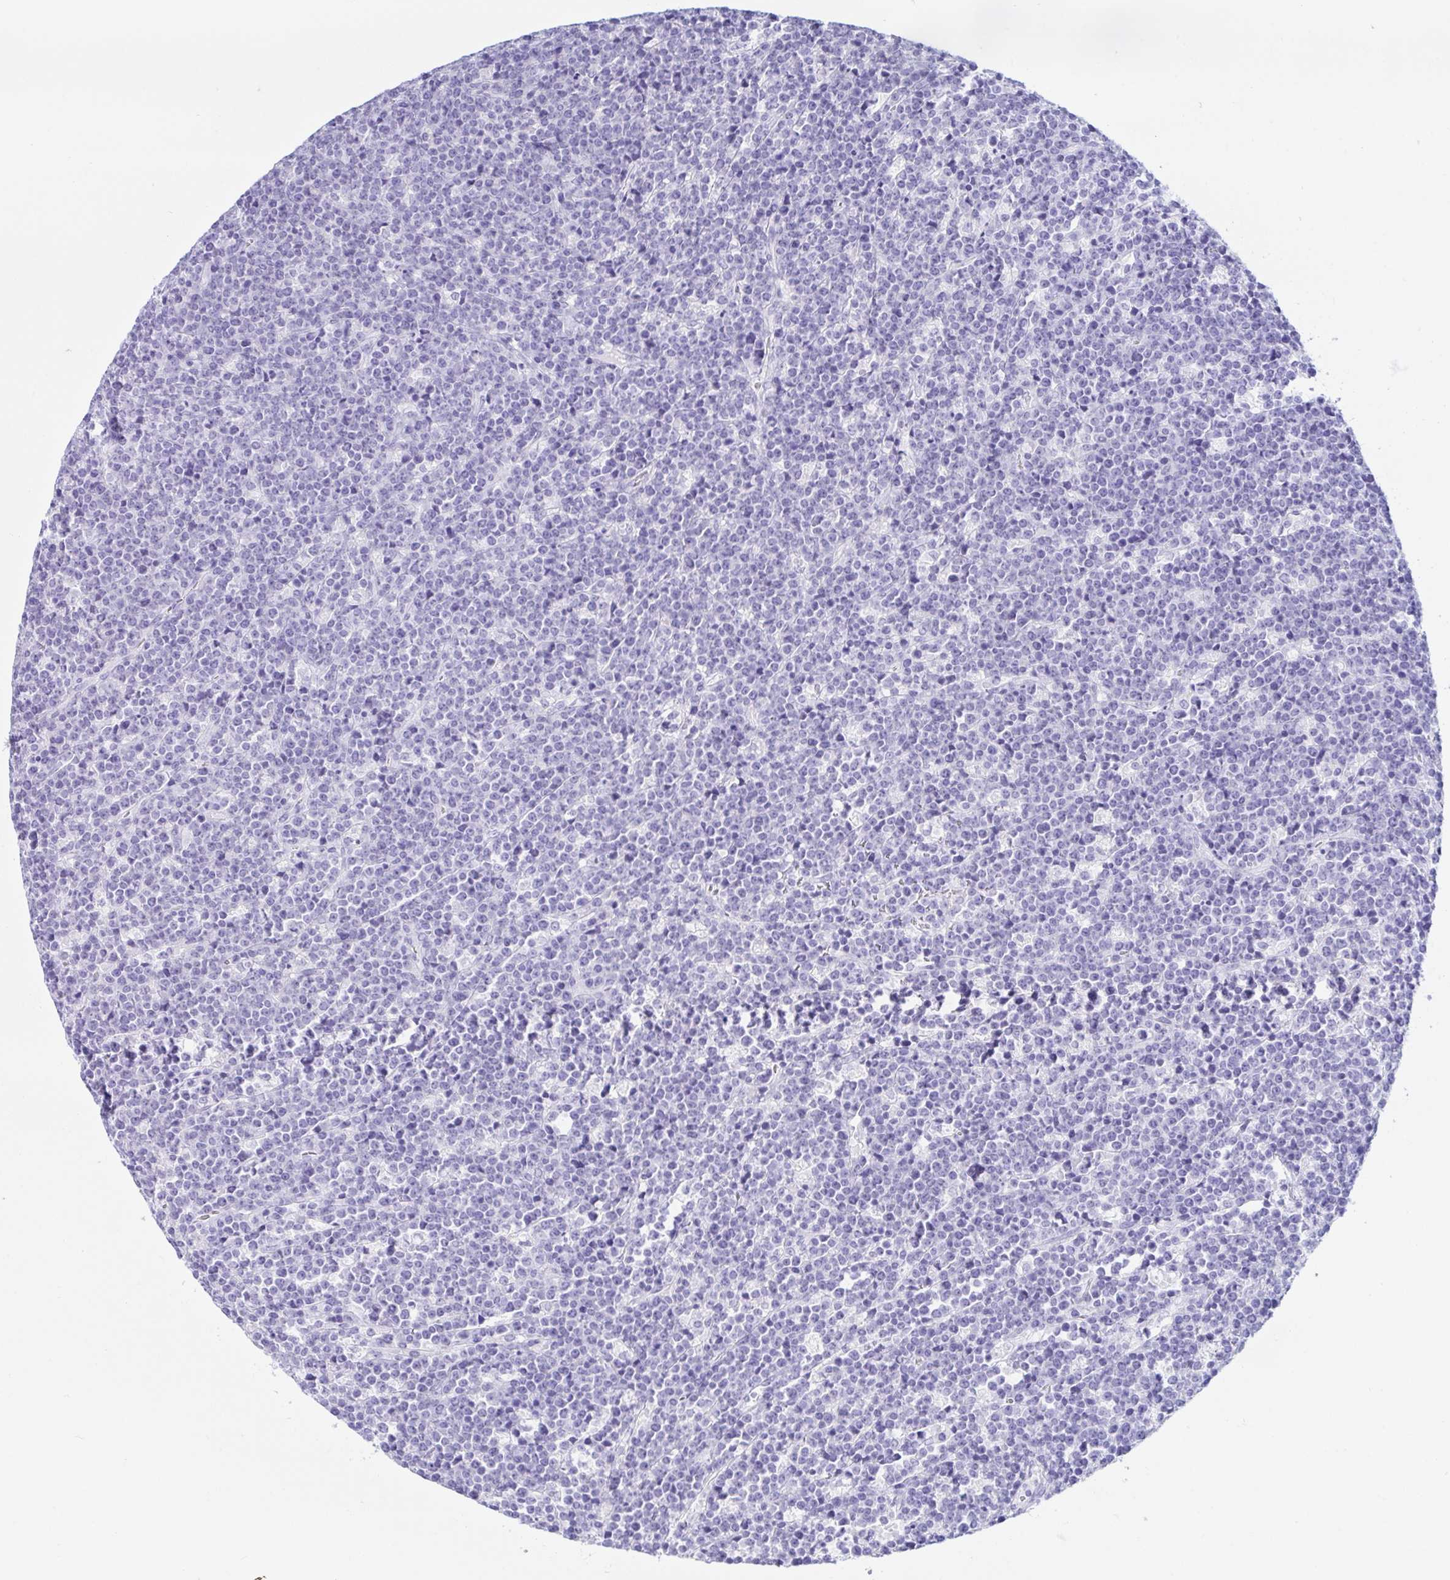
{"staining": {"intensity": "negative", "quantity": "none", "location": "none"}, "tissue": "lymphoma", "cell_type": "Tumor cells", "image_type": "cancer", "snomed": [{"axis": "morphology", "description": "Malignant lymphoma, non-Hodgkin's type, High grade"}, {"axis": "topography", "description": "Ovary"}], "caption": "This is a micrograph of immunohistochemistry (IHC) staining of lymphoma, which shows no expression in tumor cells.", "gene": "PAX8", "patient": {"sex": "female", "age": 56}}